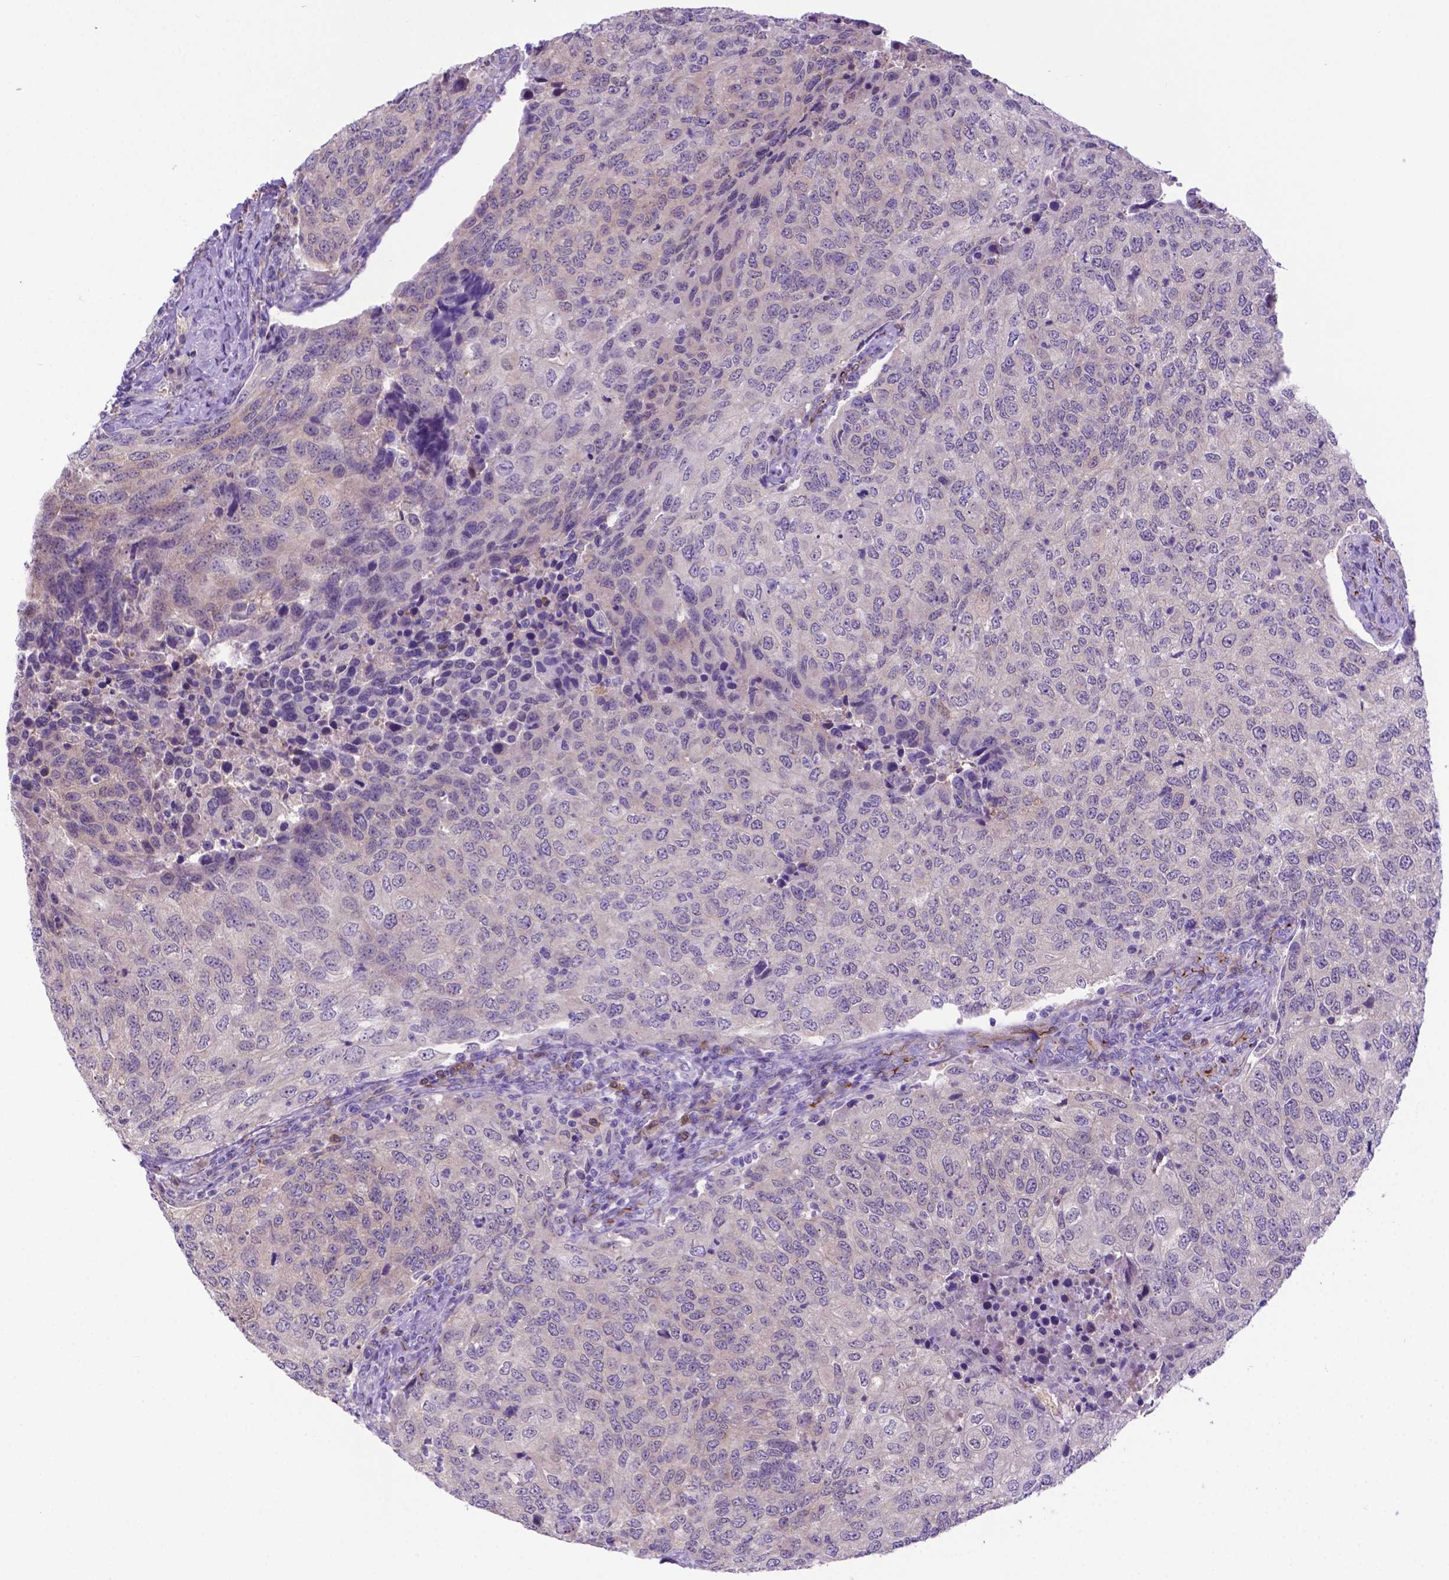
{"staining": {"intensity": "negative", "quantity": "none", "location": "none"}, "tissue": "urothelial cancer", "cell_type": "Tumor cells", "image_type": "cancer", "snomed": [{"axis": "morphology", "description": "Urothelial carcinoma, High grade"}, {"axis": "topography", "description": "Urinary bladder"}], "caption": "A micrograph of high-grade urothelial carcinoma stained for a protein reveals no brown staining in tumor cells.", "gene": "LZTR1", "patient": {"sex": "female", "age": 78}}